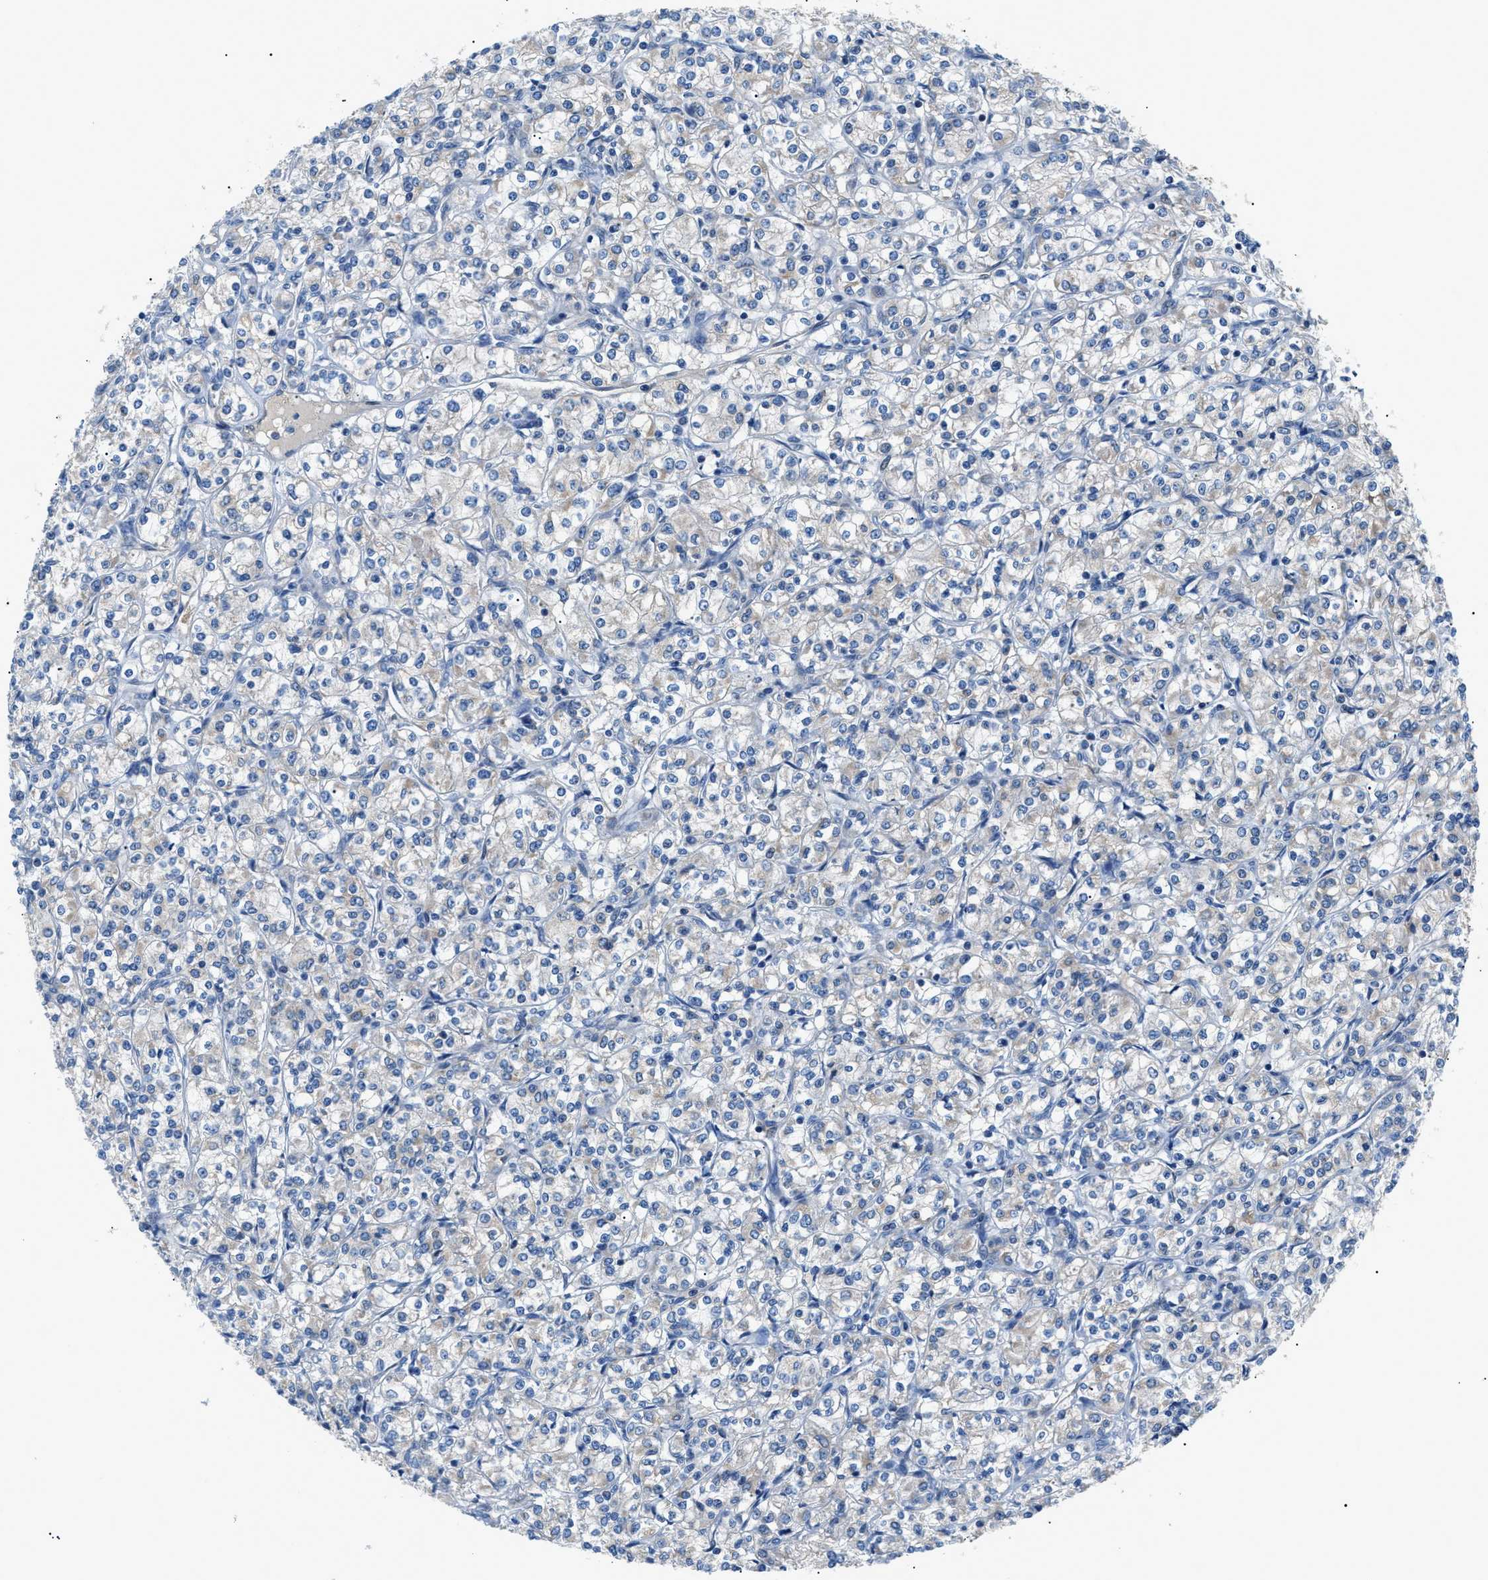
{"staining": {"intensity": "negative", "quantity": "none", "location": "none"}, "tissue": "renal cancer", "cell_type": "Tumor cells", "image_type": "cancer", "snomed": [{"axis": "morphology", "description": "Adenocarcinoma, NOS"}, {"axis": "topography", "description": "Kidney"}], "caption": "A photomicrograph of adenocarcinoma (renal) stained for a protein exhibits no brown staining in tumor cells. (DAB (3,3'-diaminobenzidine) immunohistochemistry visualized using brightfield microscopy, high magnification).", "gene": "ZDHHC24", "patient": {"sex": "male", "age": 77}}